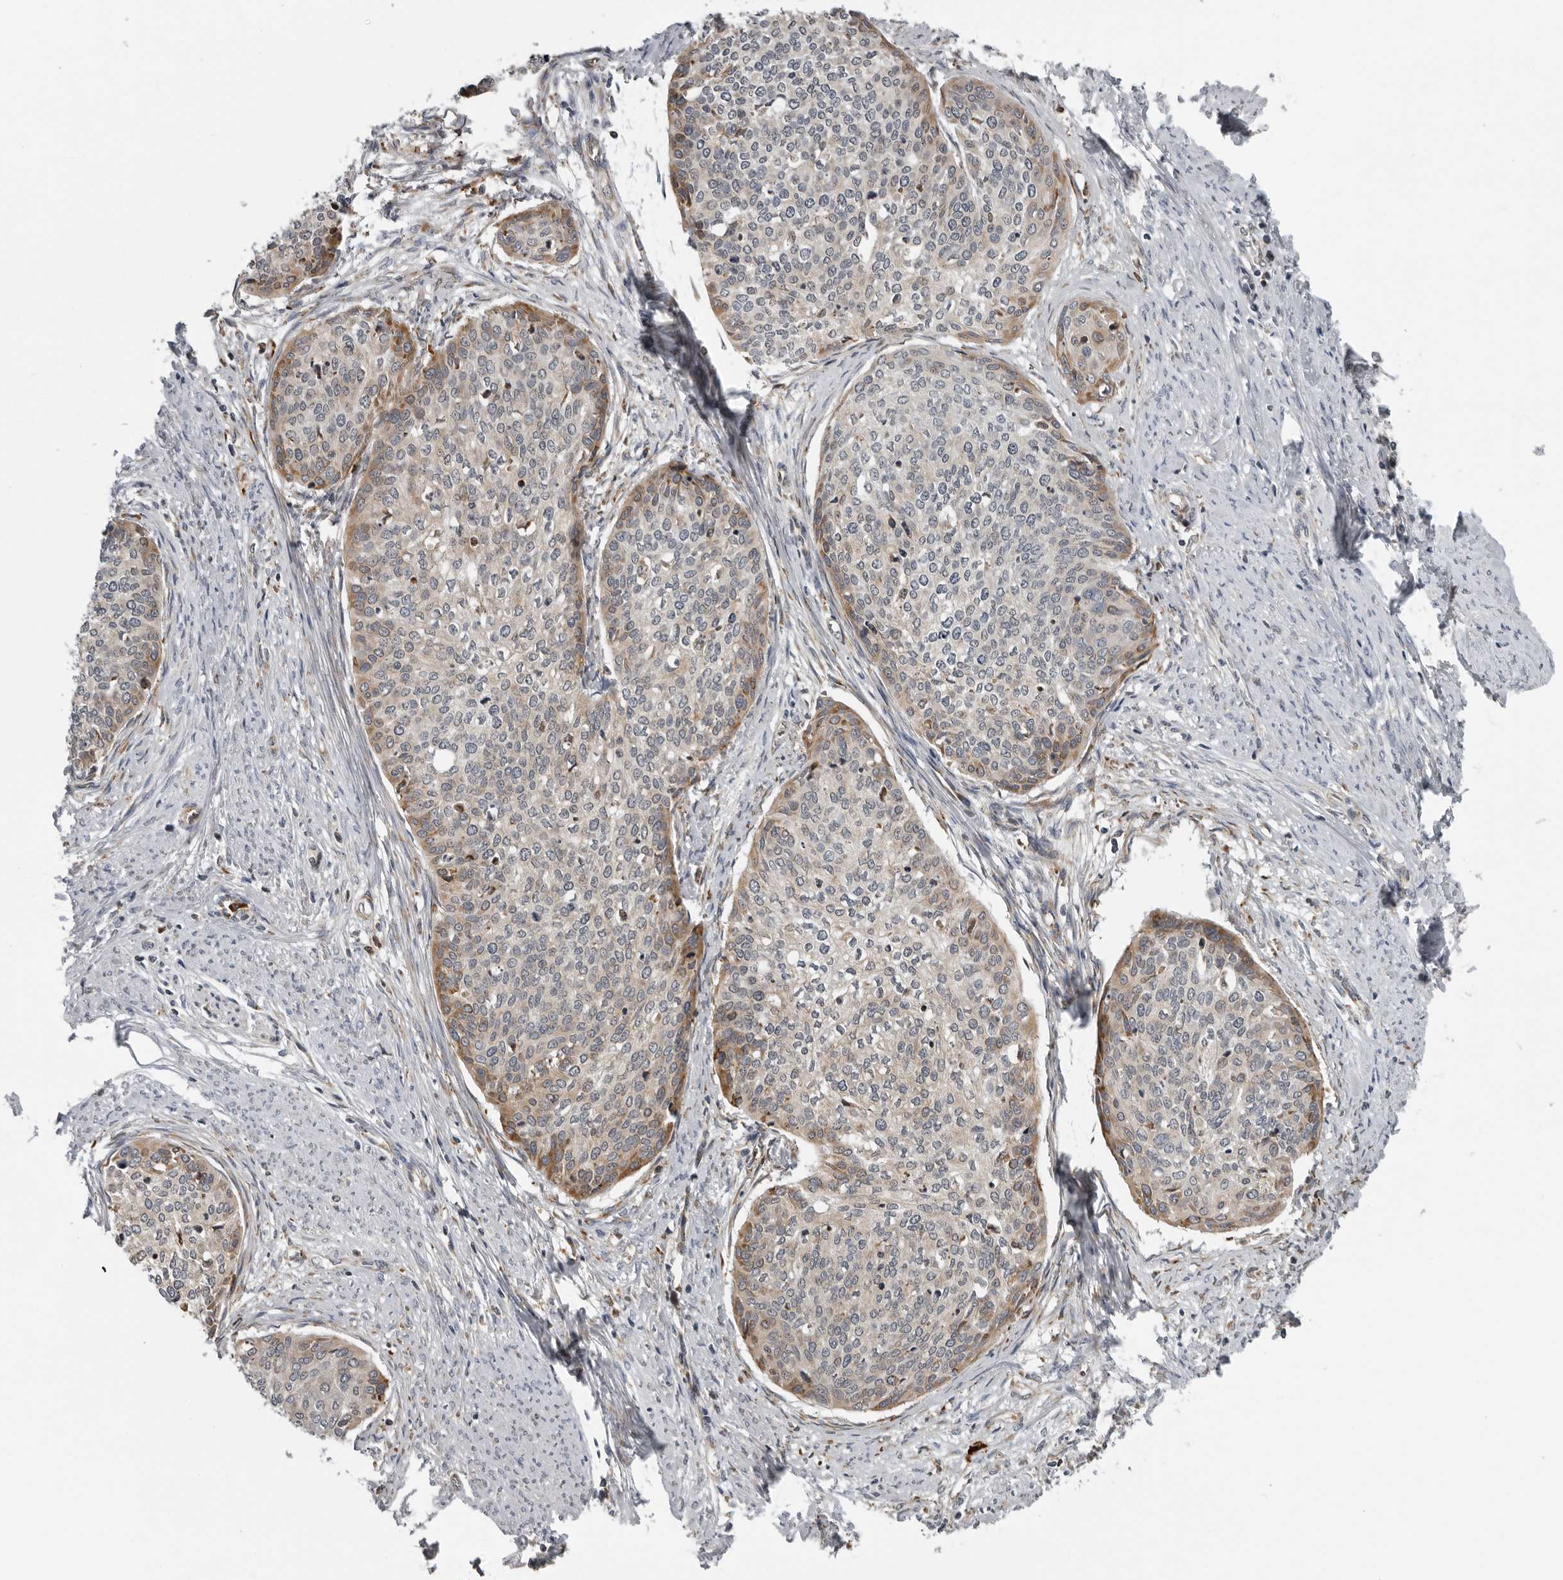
{"staining": {"intensity": "moderate", "quantity": "<25%", "location": "cytoplasmic/membranous"}, "tissue": "cervical cancer", "cell_type": "Tumor cells", "image_type": "cancer", "snomed": [{"axis": "morphology", "description": "Squamous cell carcinoma, NOS"}, {"axis": "topography", "description": "Cervix"}], "caption": "Human cervical cancer stained for a protein (brown) exhibits moderate cytoplasmic/membranous positive expression in approximately <25% of tumor cells.", "gene": "ALPK2", "patient": {"sex": "female", "age": 37}}